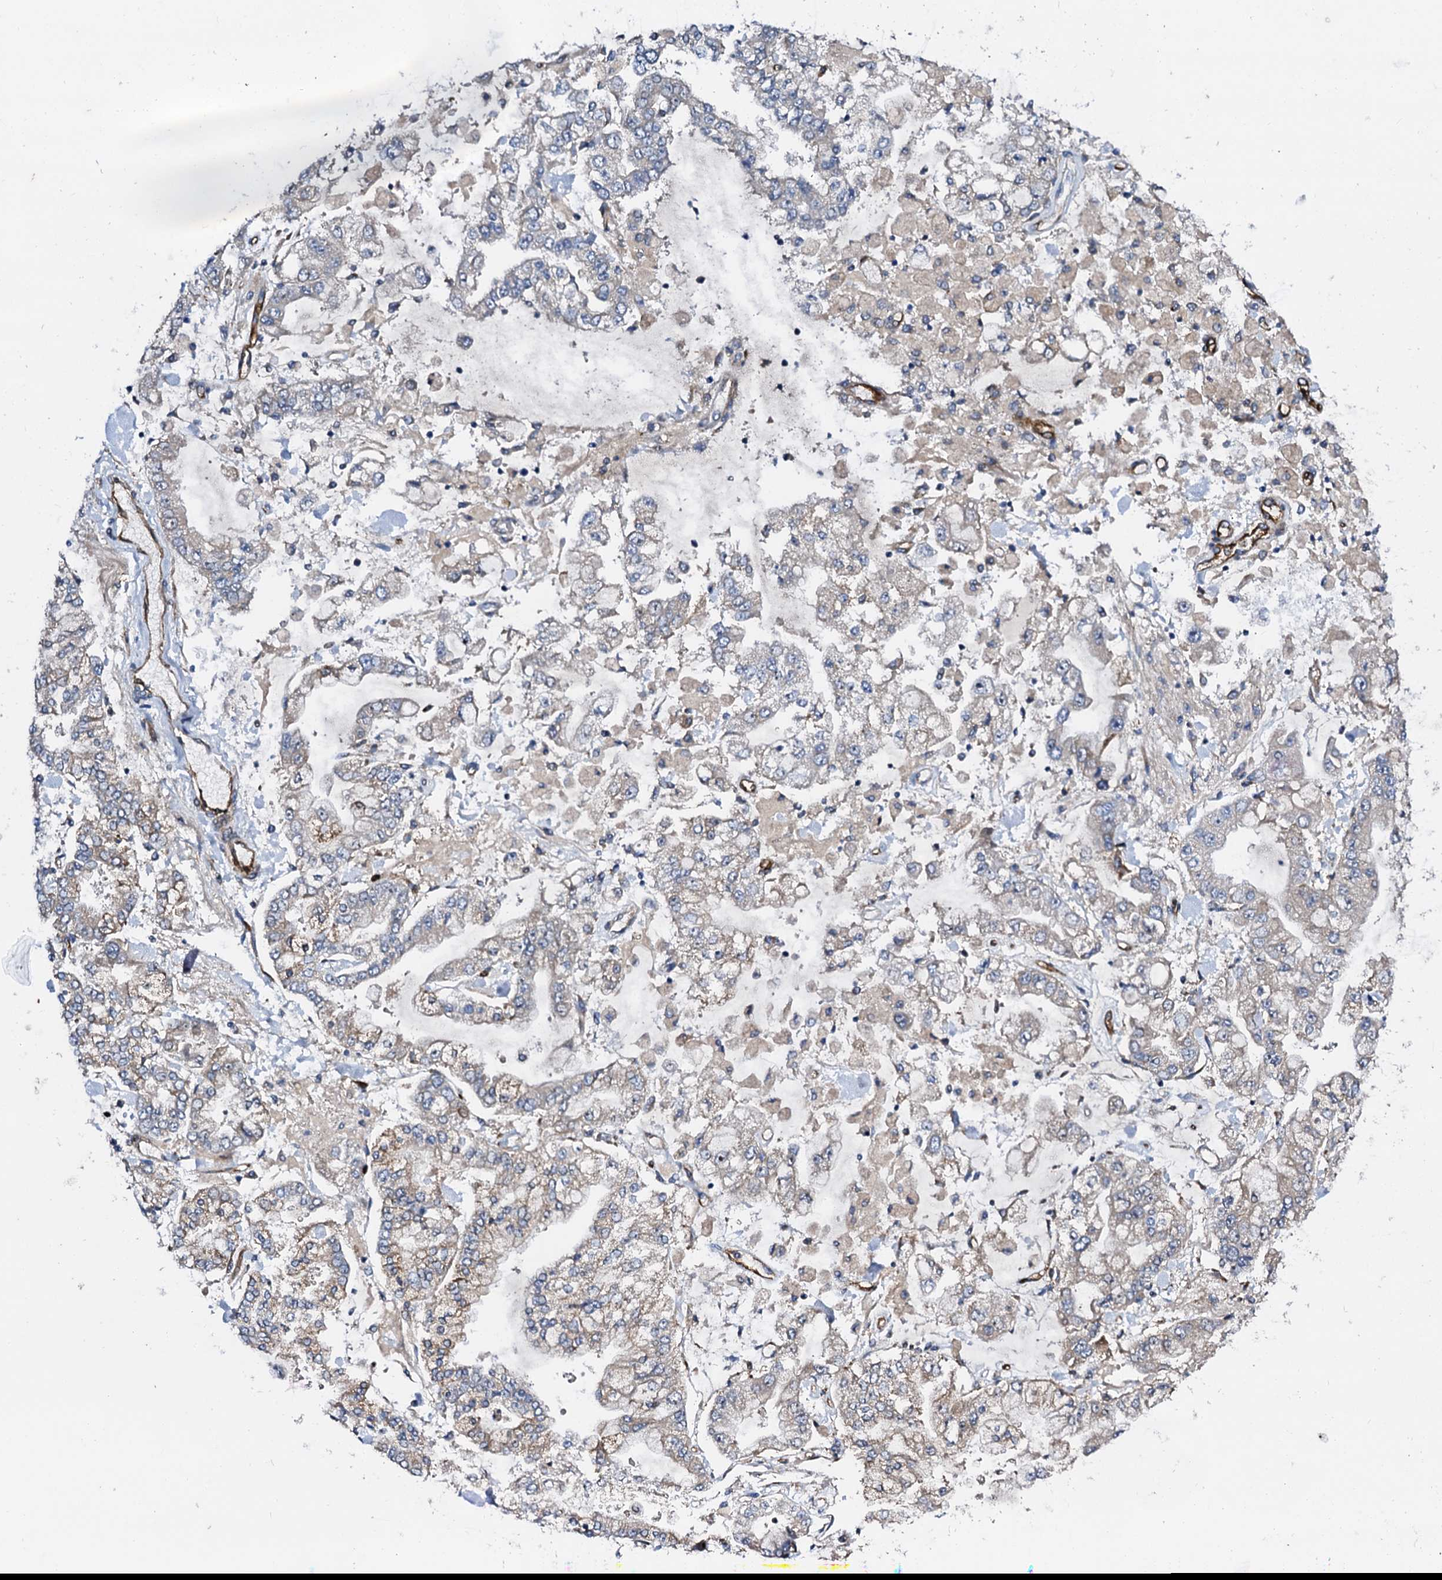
{"staining": {"intensity": "weak", "quantity": "<25%", "location": "cytoplasmic/membranous"}, "tissue": "stomach cancer", "cell_type": "Tumor cells", "image_type": "cancer", "snomed": [{"axis": "morphology", "description": "Normal tissue, NOS"}, {"axis": "morphology", "description": "Adenocarcinoma, NOS"}, {"axis": "topography", "description": "Stomach, upper"}, {"axis": "topography", "description": "Stomach"}], "caption": "Protein analysis of adenocarcinoma (stomach) reveals no significant positivity in tumor cells. (Immunohistochemistry (ihc), brightfield microscopy, high magnification).", "gene": "DBX1", "patient": {"sex": "male", "age": 76}}